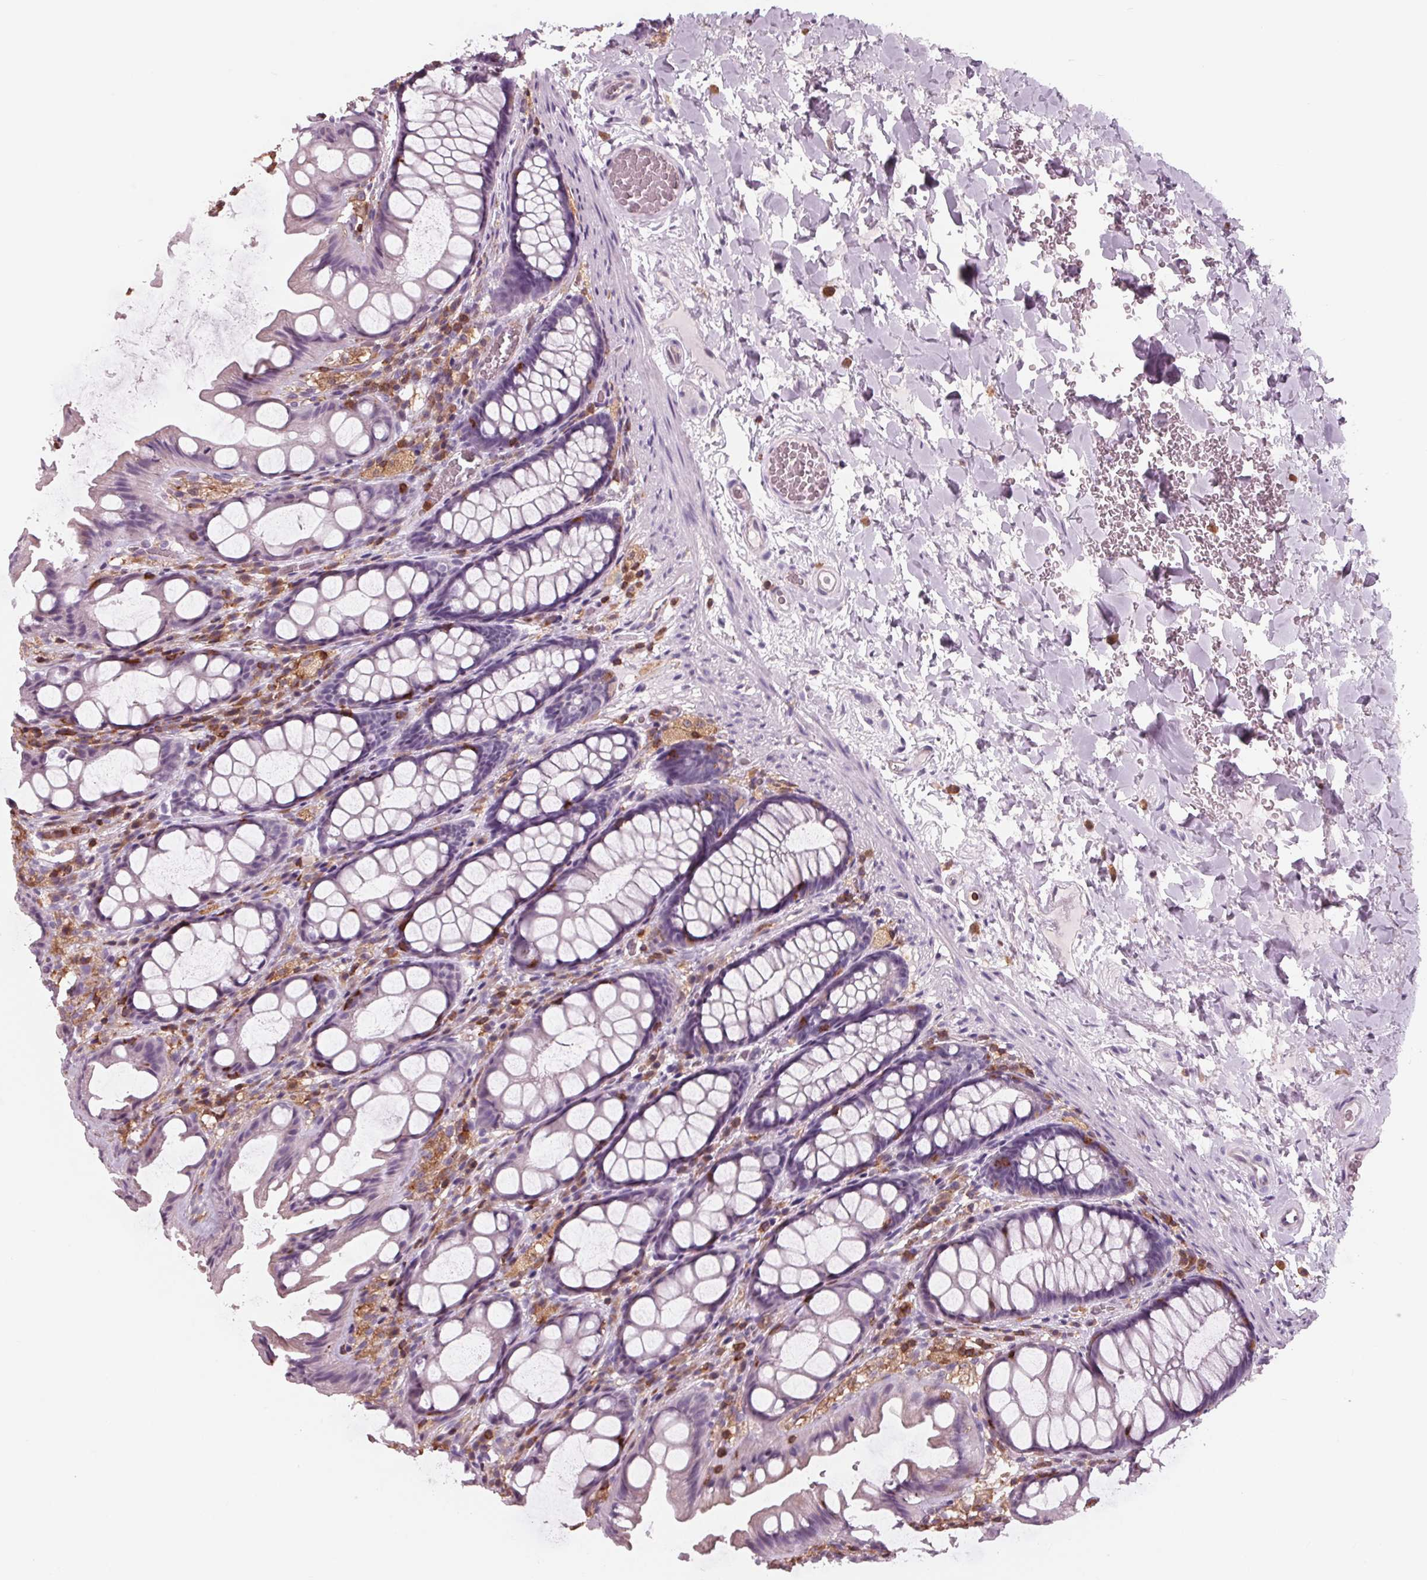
{"staining": {"intensity": "negative", "quantity": "none", "location": "none"}, "tissue": "colon", "cell_type": "Endothelial cells", "image_type": "normal", "snomed": [{"axis": "morphology", "description": "Normal tissue, NOS"}, {"axis": "topography", "description": "Colon"}], "caption": "Immunohistochemistry (IHC) micrograph of unremarkable human colon stained for a protein (brown), which exhibits no positivity in endothelial cells.", "gene": "ARHGAP25", "patient": {"sex": "male", "age": 47}}